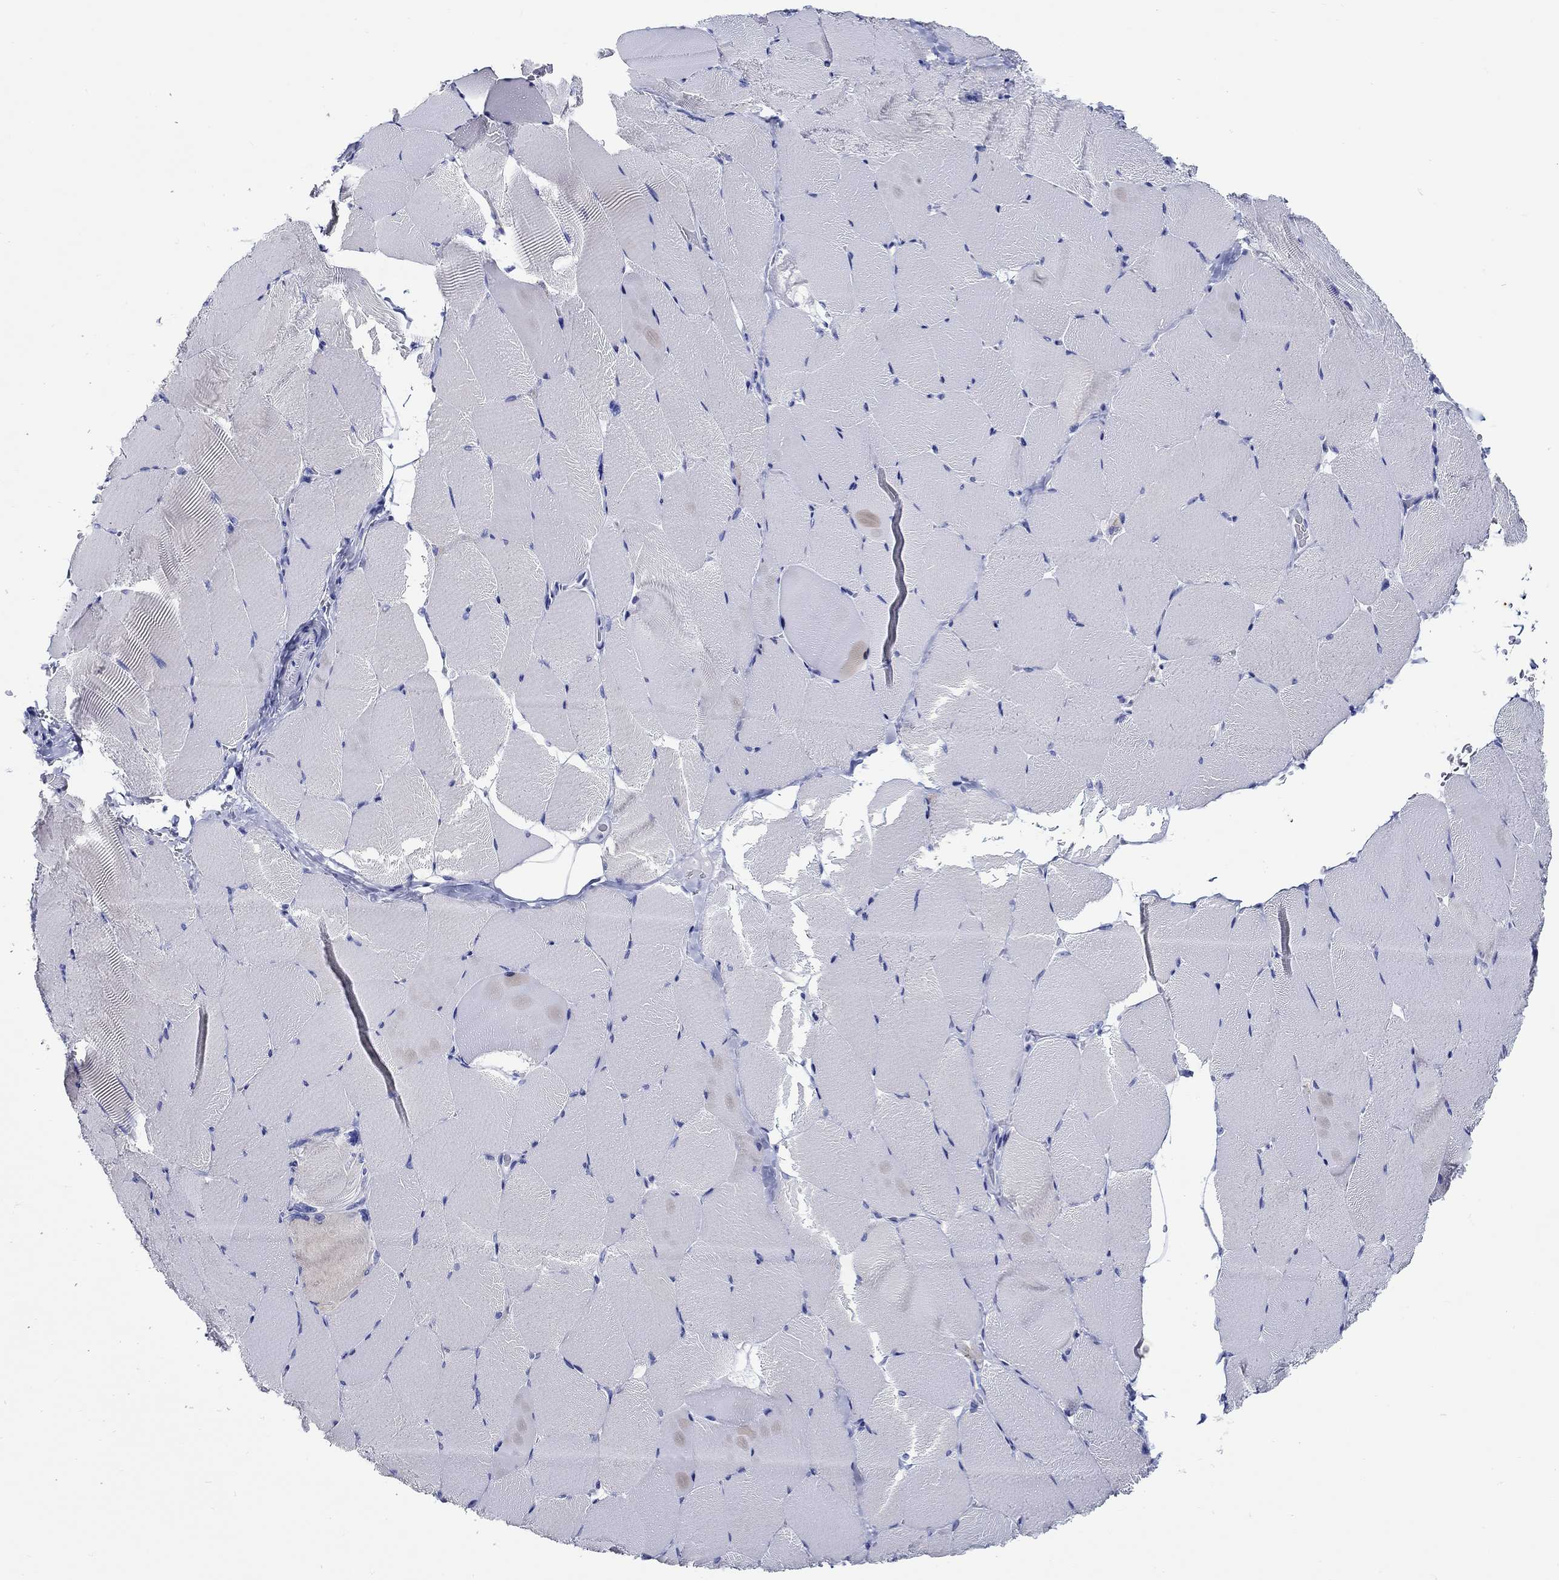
{"staining": {"intensity": "negative", "quantity": "none", "location": "none"}, "tissue": "skeletal muscle", "cell_type": "Myocytes", "image_type": "normal", "snomed": [{"axis": "morphology", "description": "Normal tissue, NOS"}, {"axis": "topography", "description": "Skeletal muscle"}], "caption": "Immunohistochemistry (IHC) micrograph of unremarkable skeletal muscle stained for a protein (brown), which exhibits no expression in myocytes.", "gene": "FBXO2", "patient": {"sex": "female", "age": 37}}